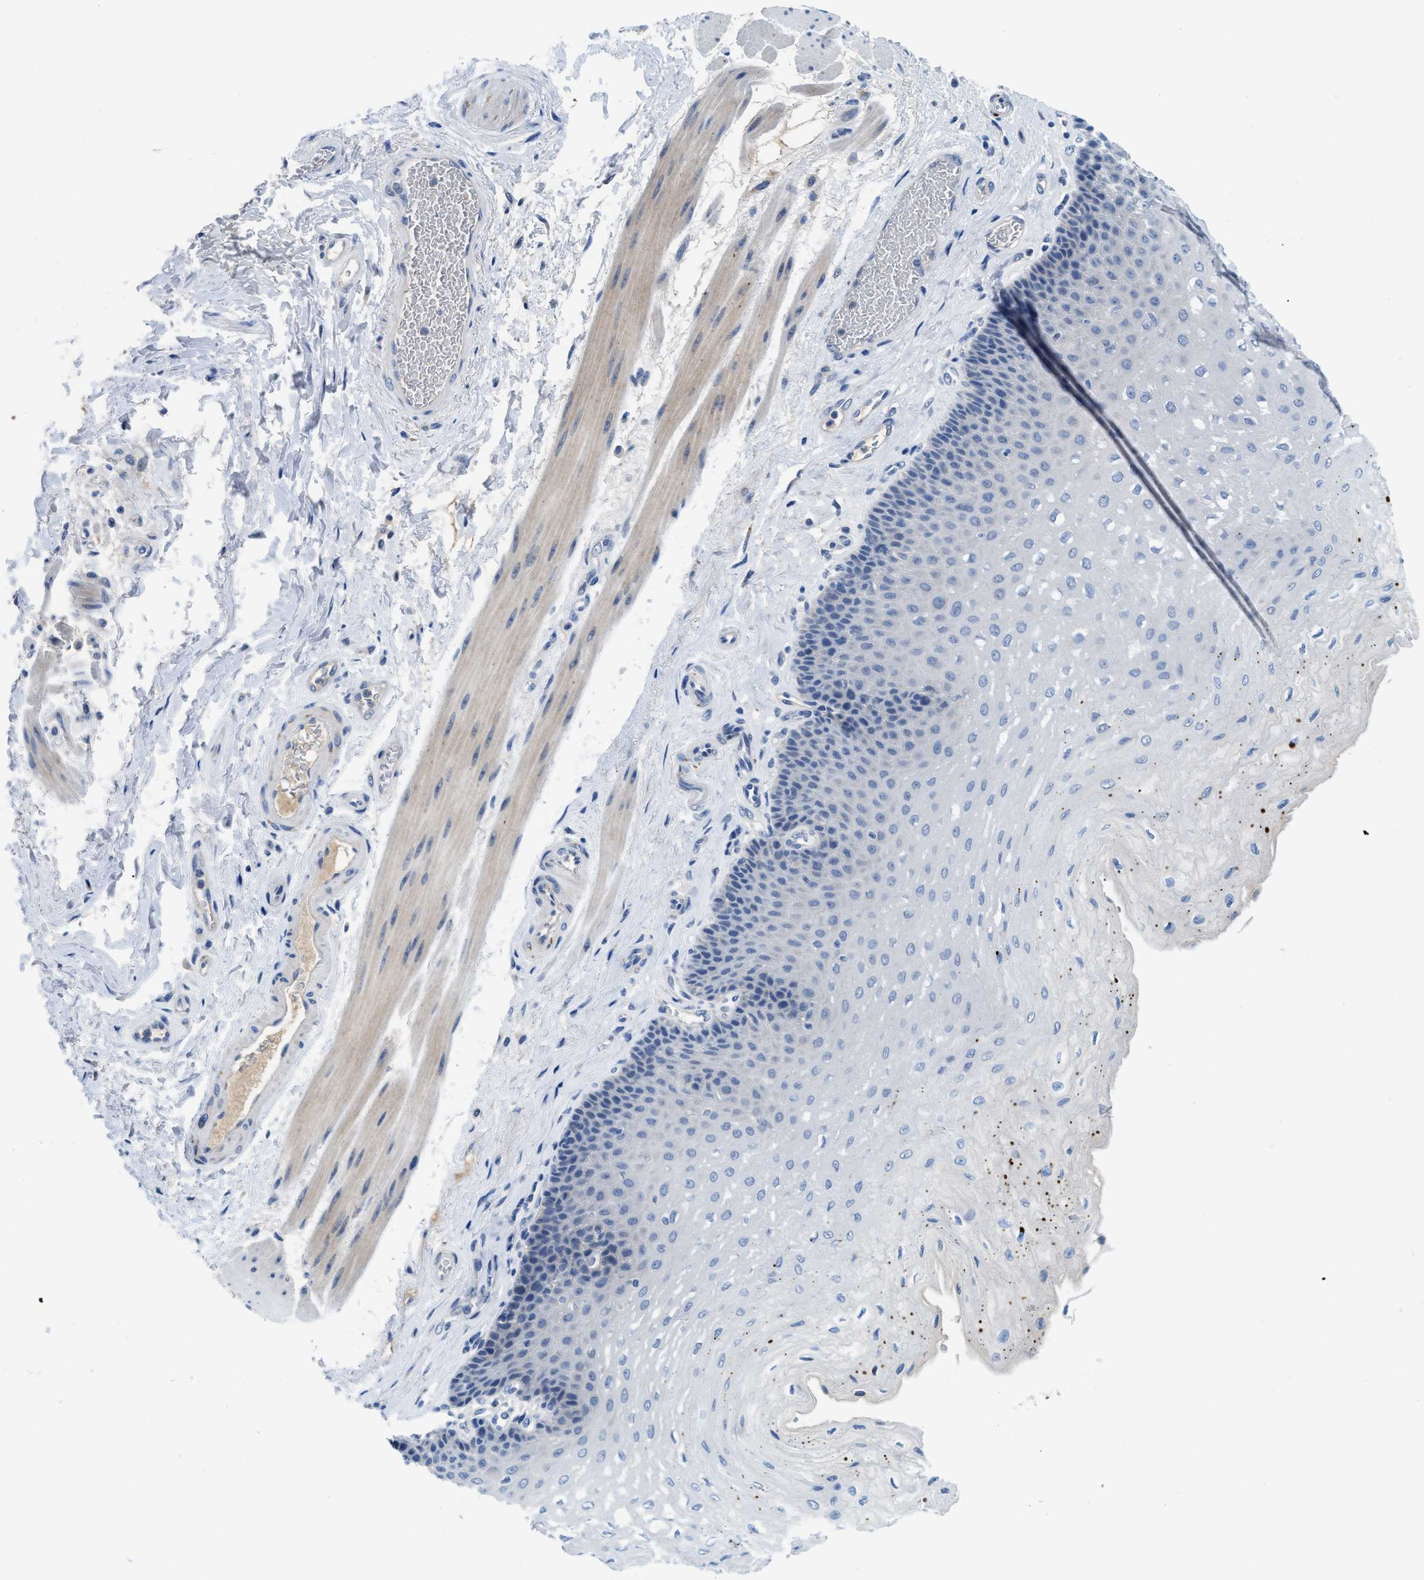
{"staining": {"intensity": "negative", "quantity": "none", "location": "none"}, "tissue": "esophagus", "cell_type": "Squamous epithelial cells", "image_type": "normal", "snomed": [{"axis": "morphology", "description": "Normal tissue, NOS"}, {"axis": "topography", "description": "Esophagus"}], "caption": "DAB (3,3'-diaminobenzidine) immunohistochemical staining of benign human esophagus shows no significant expression in squamous epithelial cells. Nuclei are stained in blue.", "gene": "TSPAN3", "patient": {"sex": "female", "age": 72}}